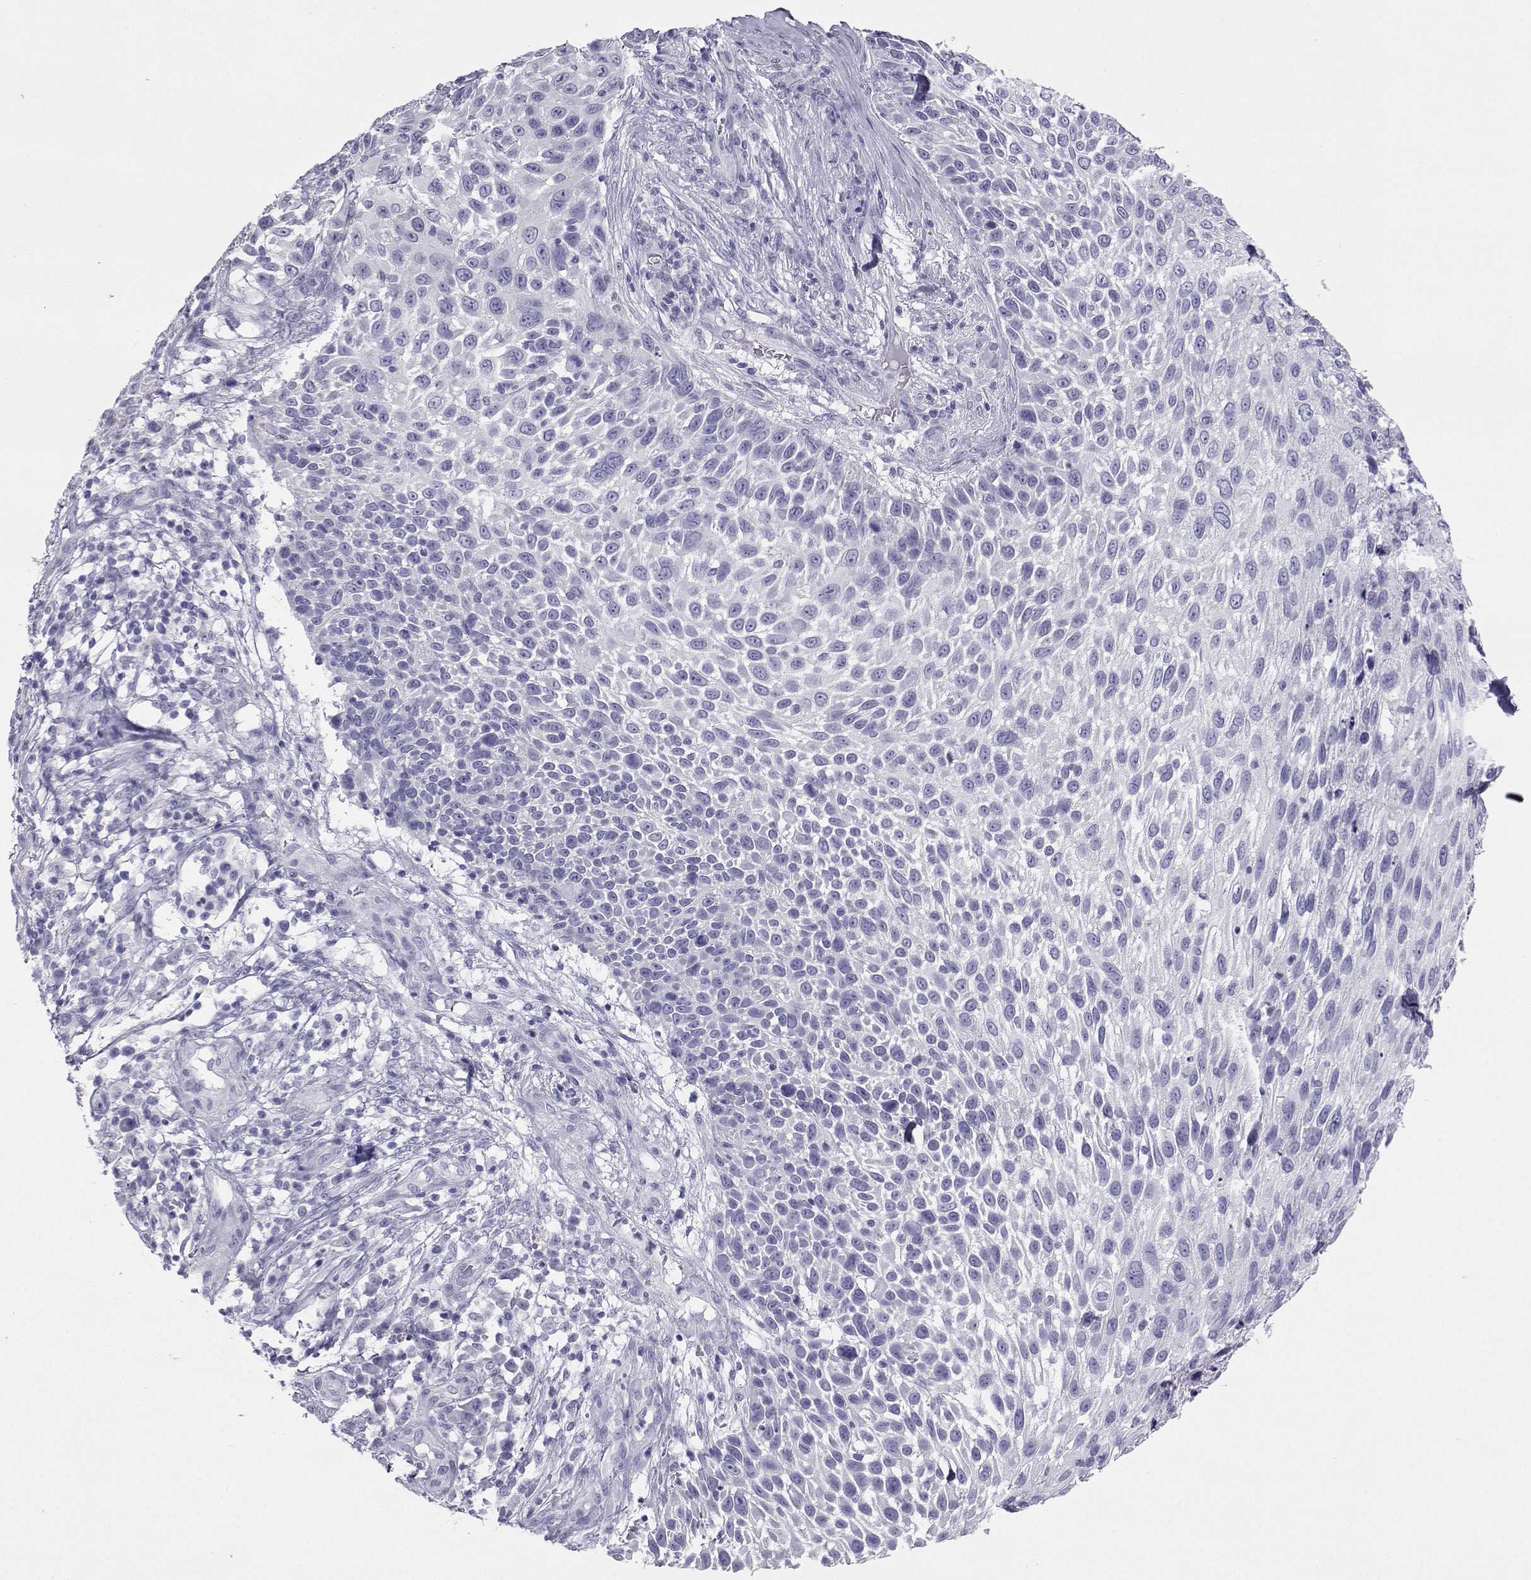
{"staining": {"intensity": "negative", "quantity": "none", "location": "none"}, "tissue": "skin cancer", "cell_type": "Tumor cells", "image_type": "cancer", "snomed": [{"axis": "morphology", "description": "Squamous cell carcinoma, NOS"}, {"axis": "topography", "description": "Skin"}], "caption": "This histopathology image is of squamous cell carcinoma (skin) stained with immunohistochemistry to label a protein in brown with the nuclei are counter-stained blue. There is no expression in tumor cells. (DAB (3,3'-diaminobenzidine) IHC with hematoxylin counter stain).", "gene": "PLIN4", "patient": {"sex": "male", "age": 92}}